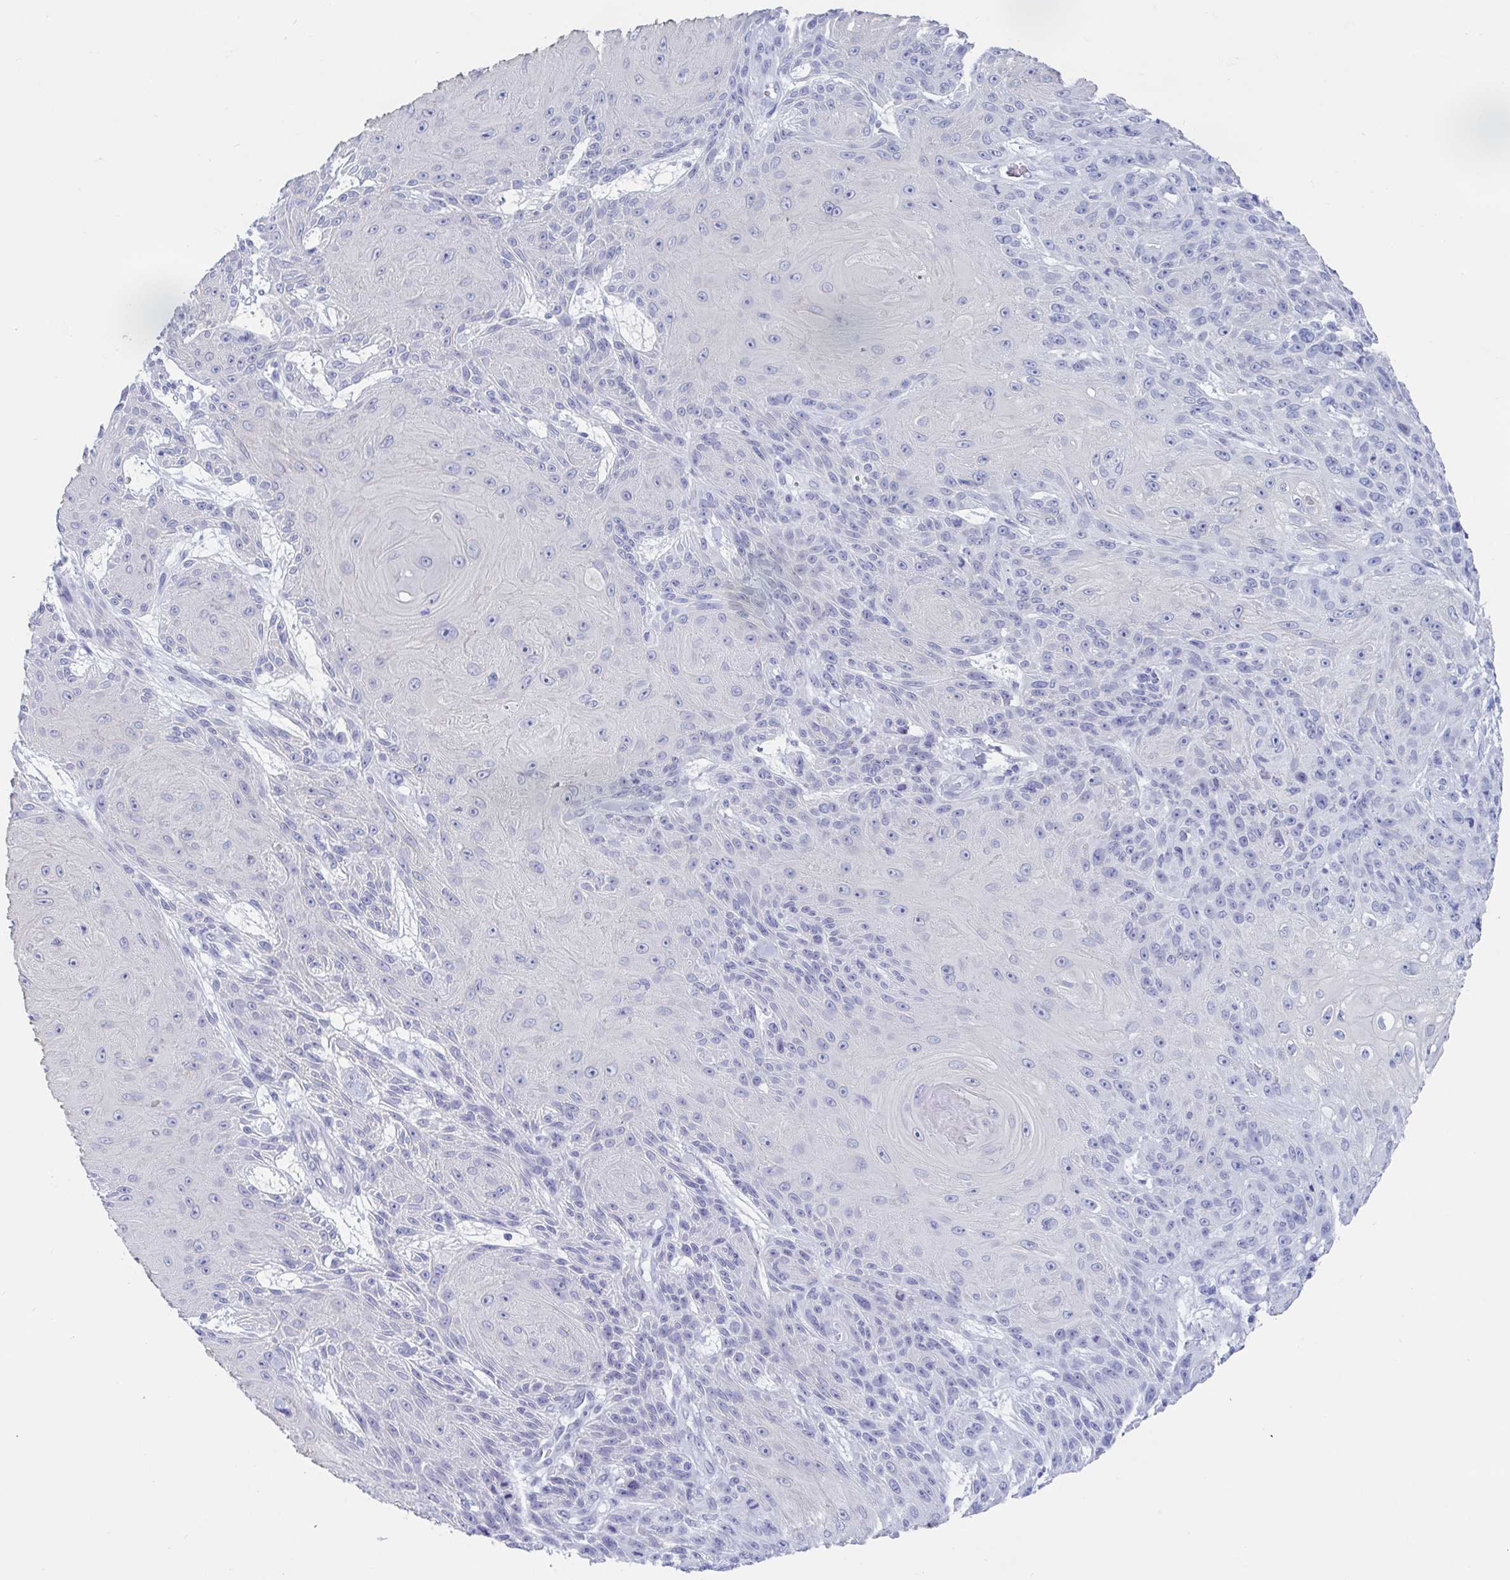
{"staining": {"intensity": "negative", "quantity": "none", "location": "none"}, "tissue": "skin cancer", "cell_type": "Tumor cells", "image_type": "cancer", "snomed": [{"axis": "morphology", "description": "Squamous cell carcinoma, NOS"}, {"axis": "topography", "description": "Skin"}], "caption": "Tumor cells show no significant protein positivity in skin squamous cell carcinoma.", "gene": "CDX4", "patient": {"sex": "male", "age": 88}}